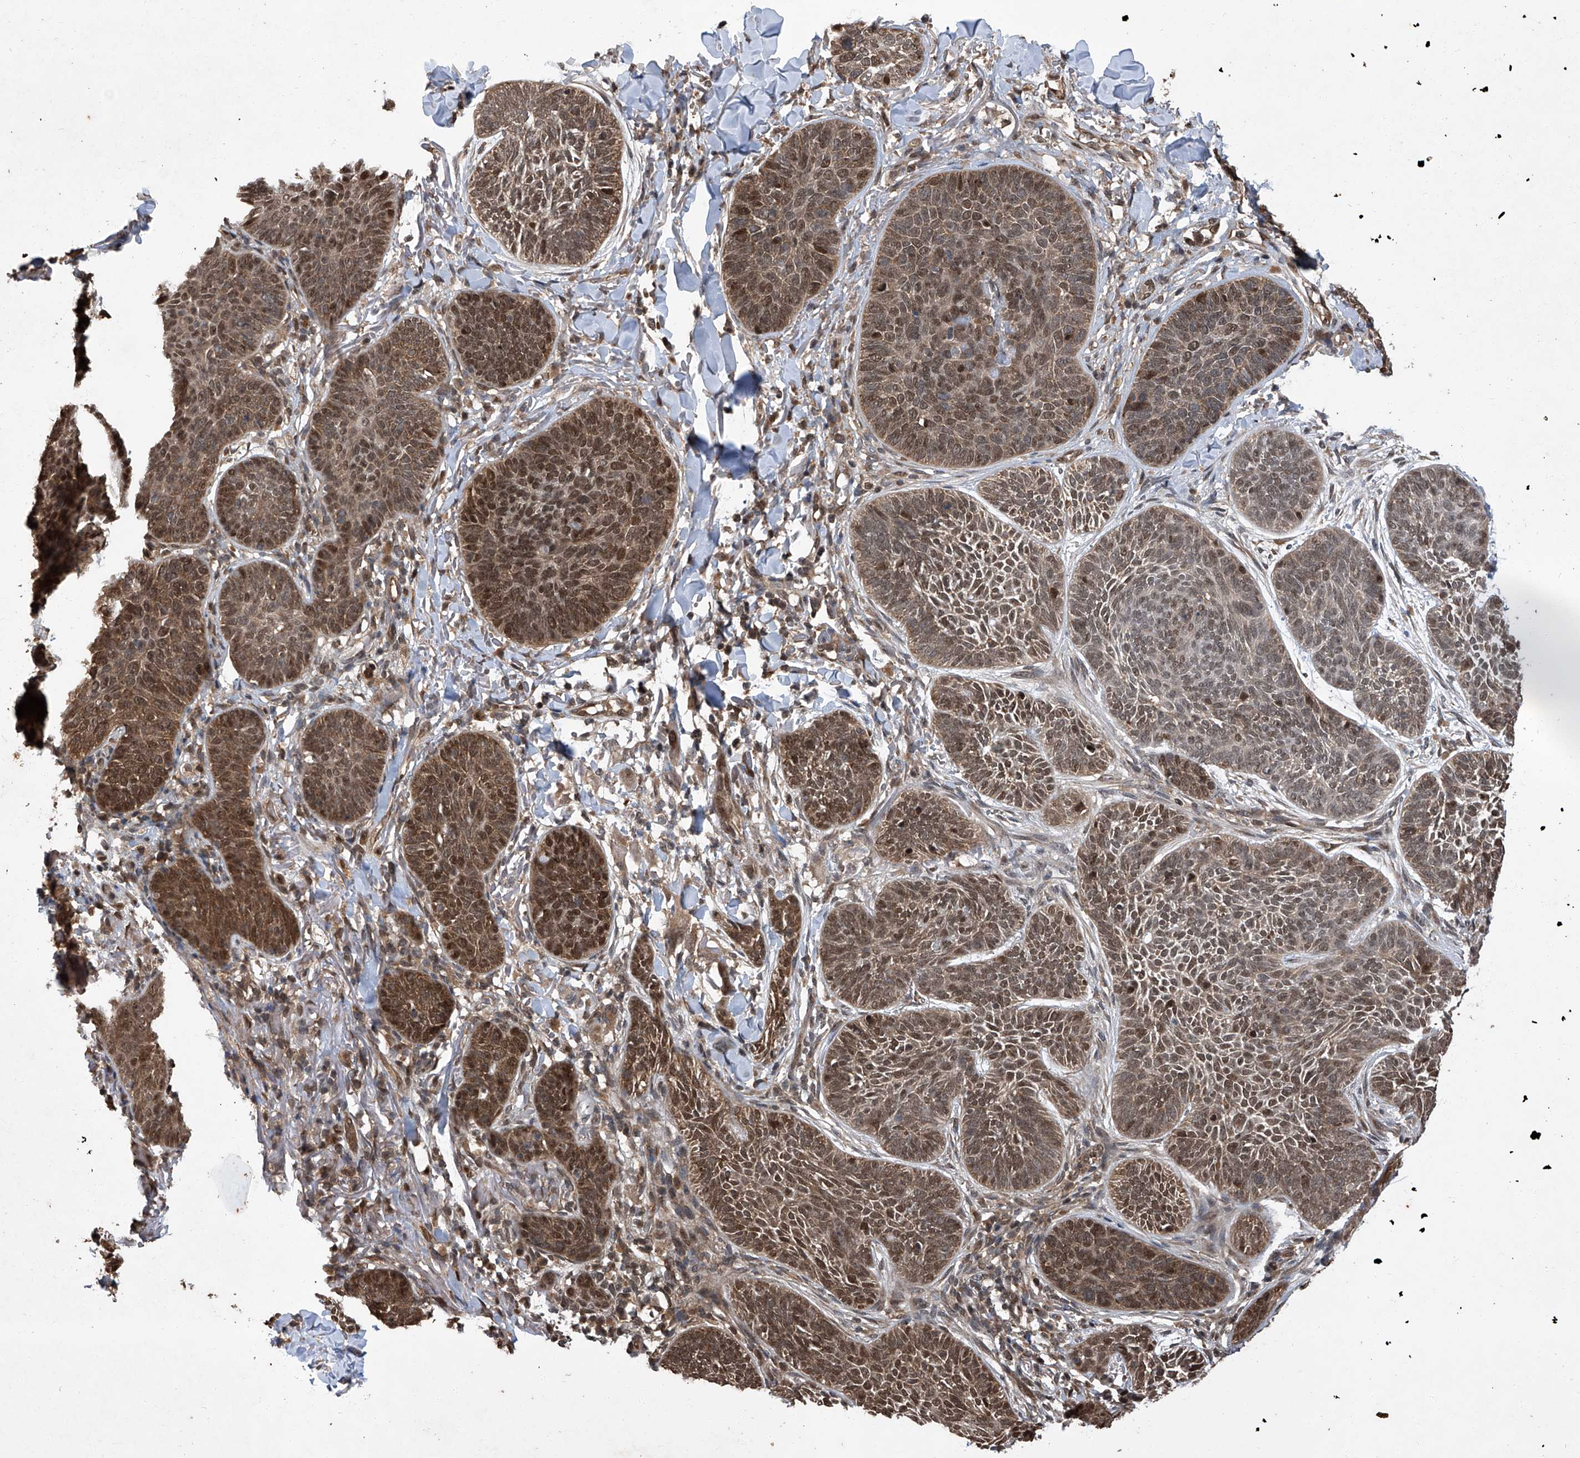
{"staining": {"intensity": "strong", "quantity": ">75%", "location": "cytoplasmic/membranous,nuclear"}, "tissue": "skin cancer", "cell_type": "Tumor cells", "image_type": "cancer", "snomed": [{"axis": "morphology", "description": "Basal cell carcinoma"}, {"axis": "topography", "description": "Skin"}], "caption": "This is an image of IHC staining of basal cell carcinoma (skin), which shows strong staining in the cytoplasmic/membranous and nuclear of tumor cells.", "gene": "TSNAX", "patient": {"sex": "male", "age": 85}}